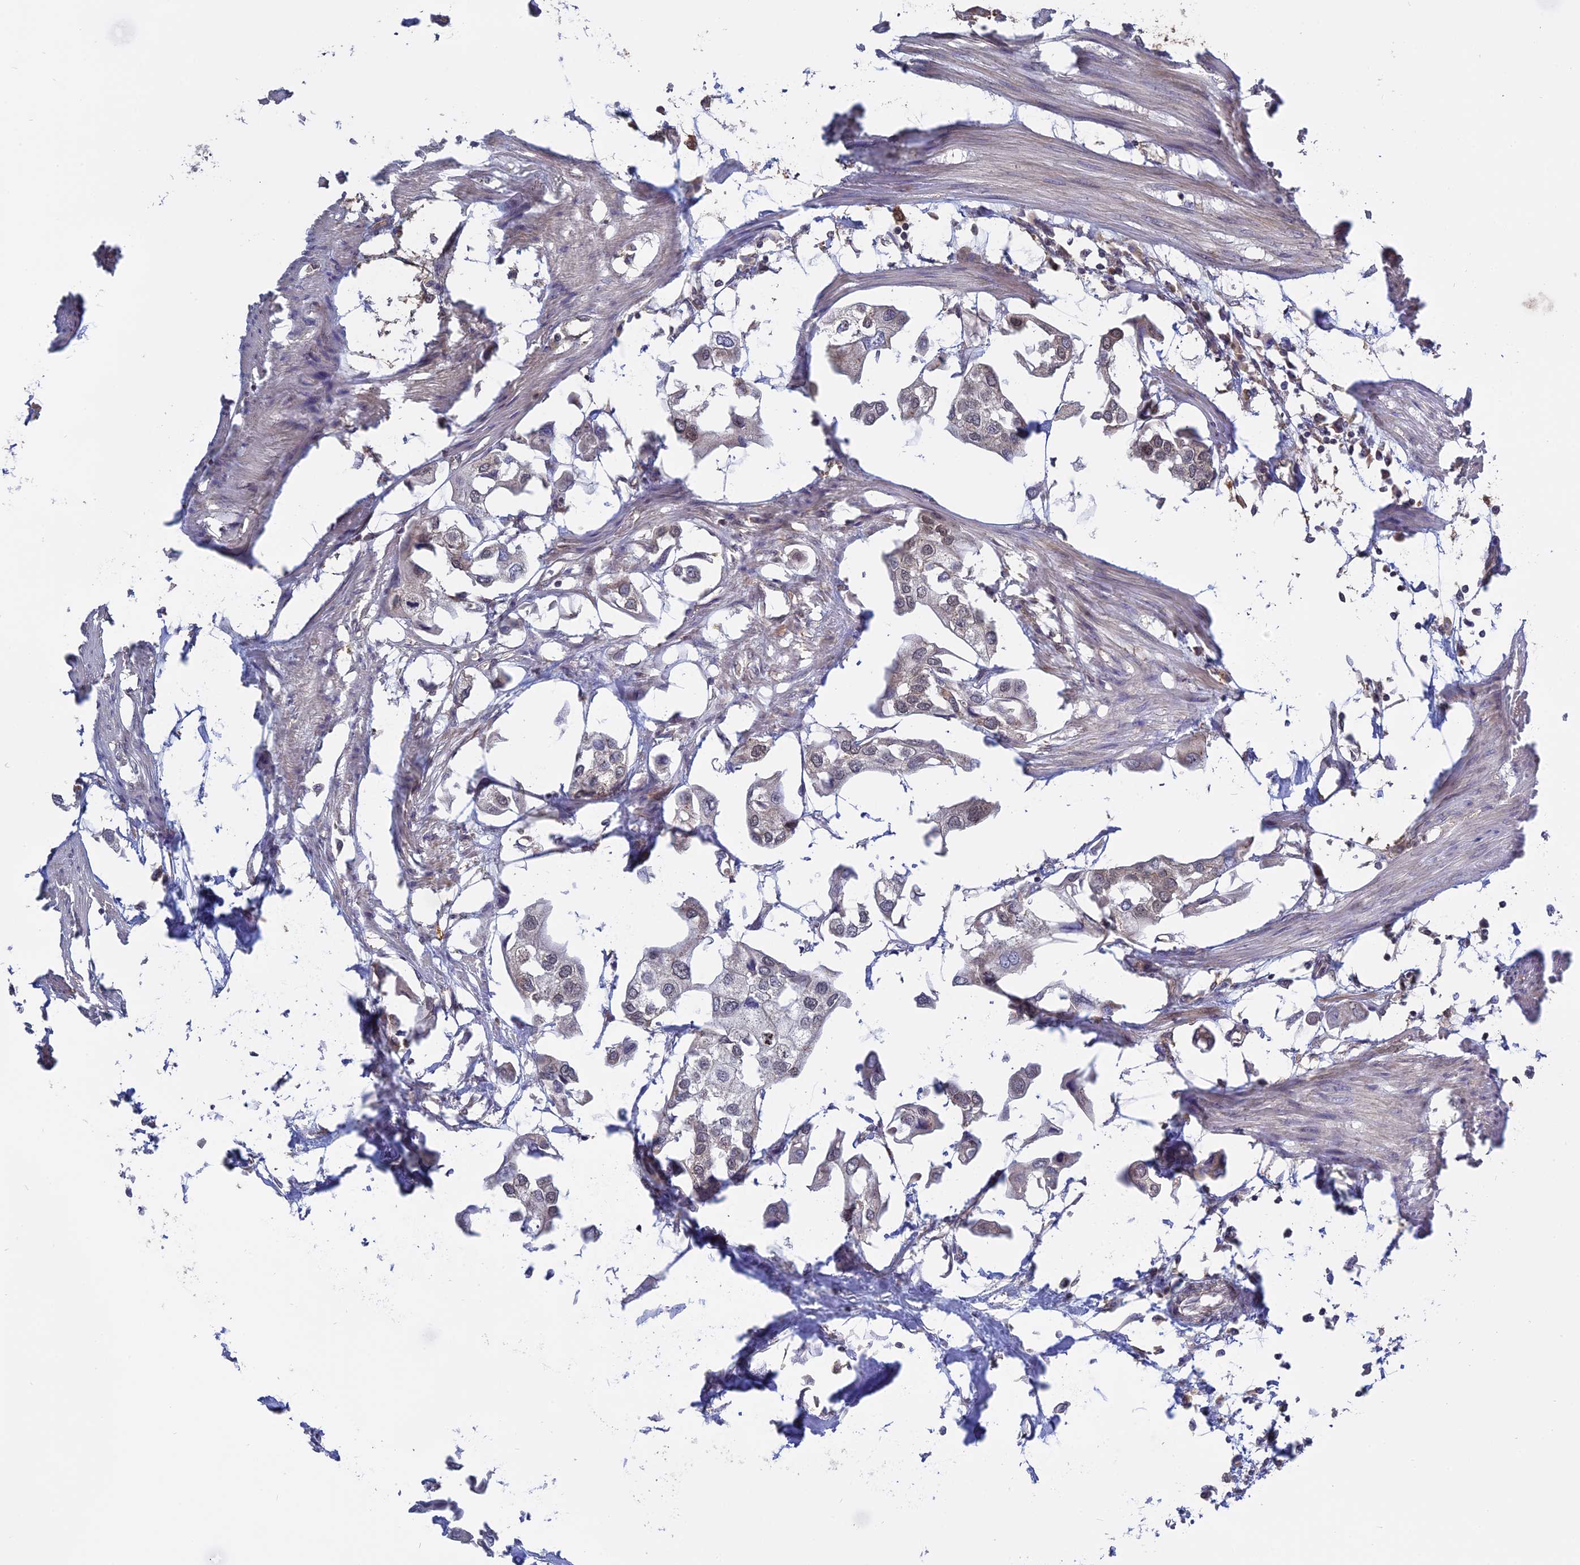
{"staining": {"intensity": "negative", "quantity": "none", "location": "none"}, "tissue": "urothelial cancer", "cell_type": "Tumor cells", "image_type": "cancer", "snomed": [{"axis": "morphology", "description": "Urothelial carcinoma, High grade"}, {"axis": "topography", "description": "Urinary bladder"}], "caption": "Immunohistochemistry of urothelial cancer demonstrates no staining in tumor cells. Nuclei are stained in blue.", "gene": "PKIG", "patient": {"sex": "male", "age": 64}}